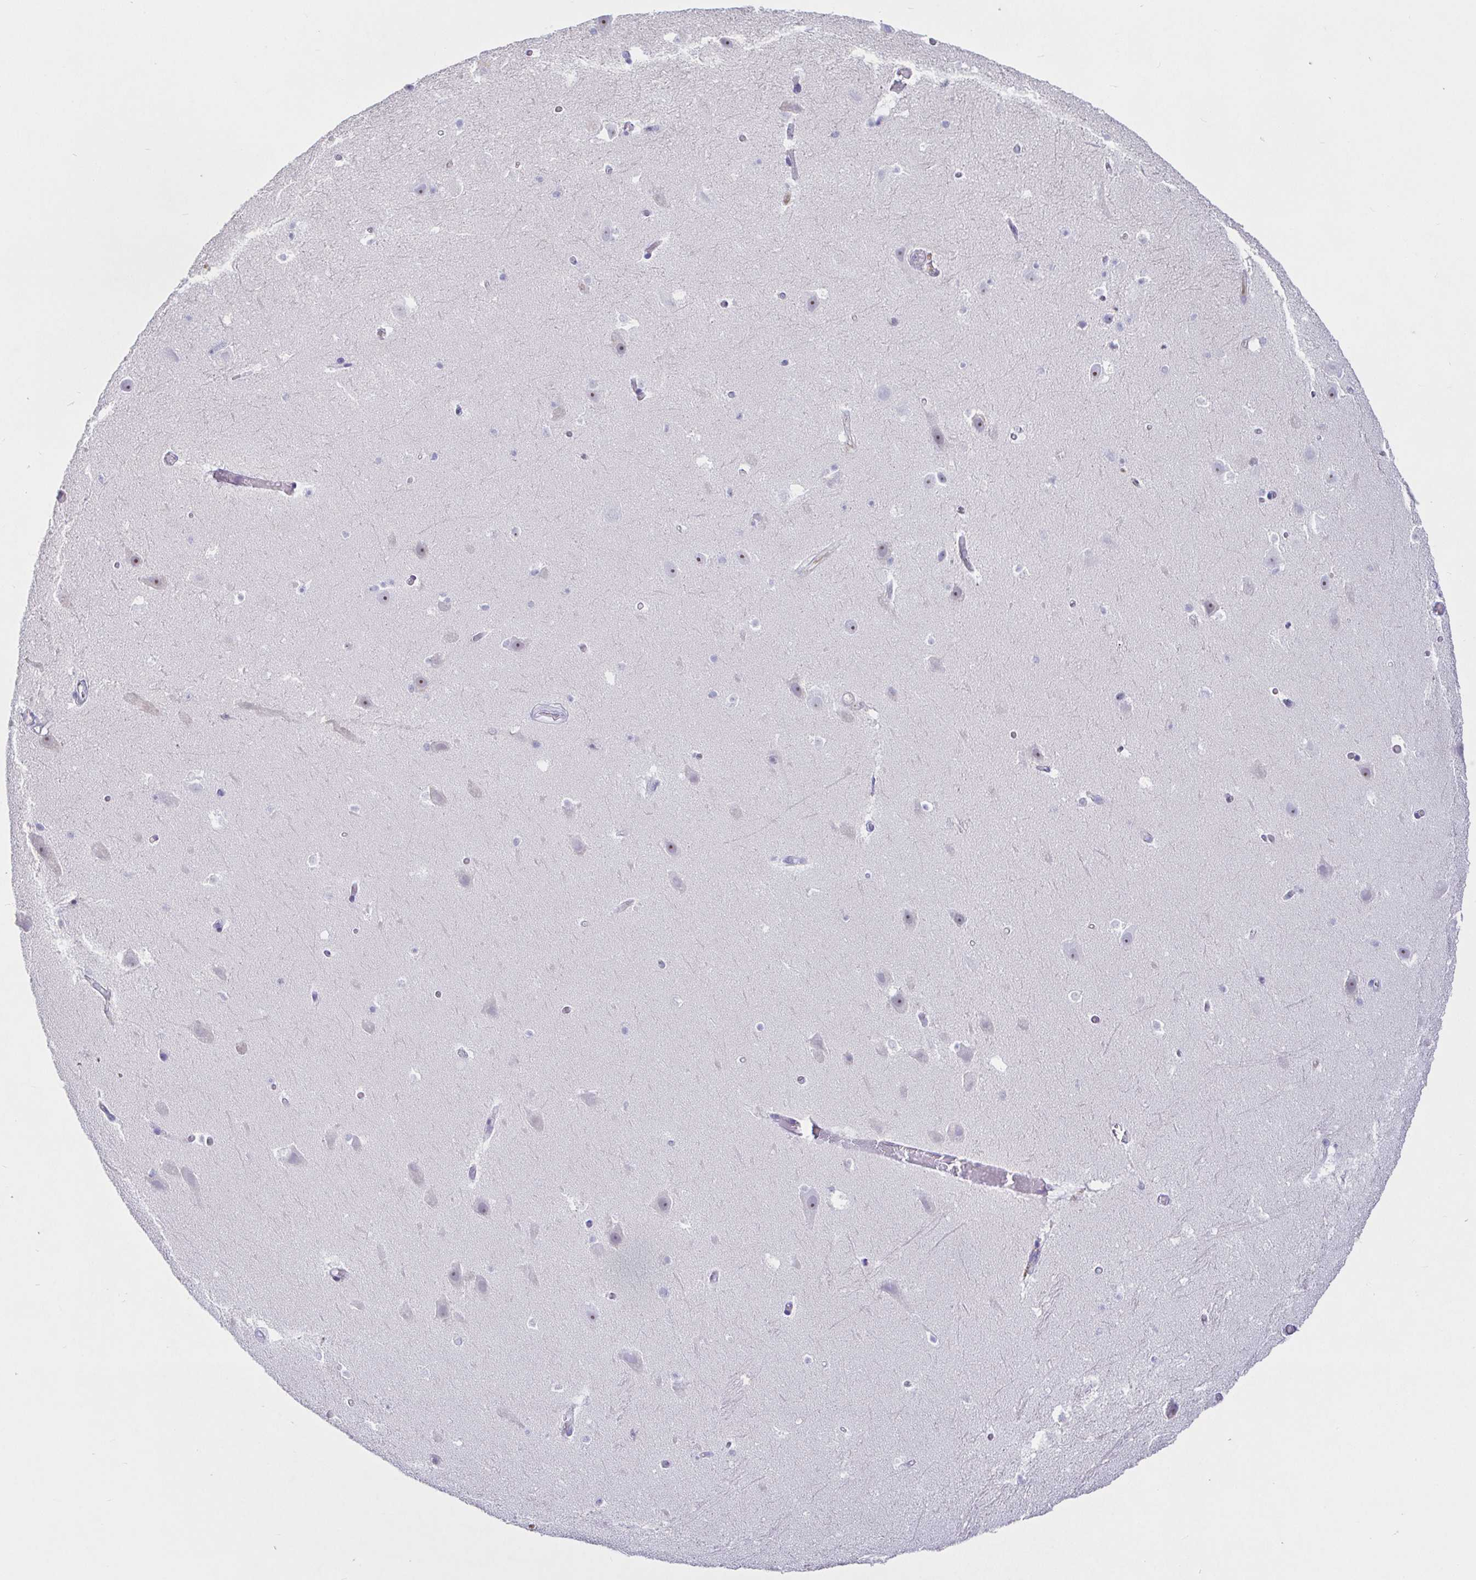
{"staining": {"intensity": "negative", "quantity": "none", "location": "none"}, "tissue": "hippocampus", "cell_type": "Glial cells", "image_type": "normal", "snomed": [{"axis": "morphology", "description": "Normal tissue, NOS"}, {"axis": "topography", "description": "Hippocampus"}], "caption": "An immunohistochemistry (IHC) image of normal hippocampus is shown. There is no staining in glial cells of hippocampus. (Stains: DAB (3,3'-diaminobenzidine) immunohistochemistry with hematoxylin counter stain, Microscopy: brightfield microscopy at high magnification).", "gene": "SAA2", "patient": {"sex": "male", "age": 26}}